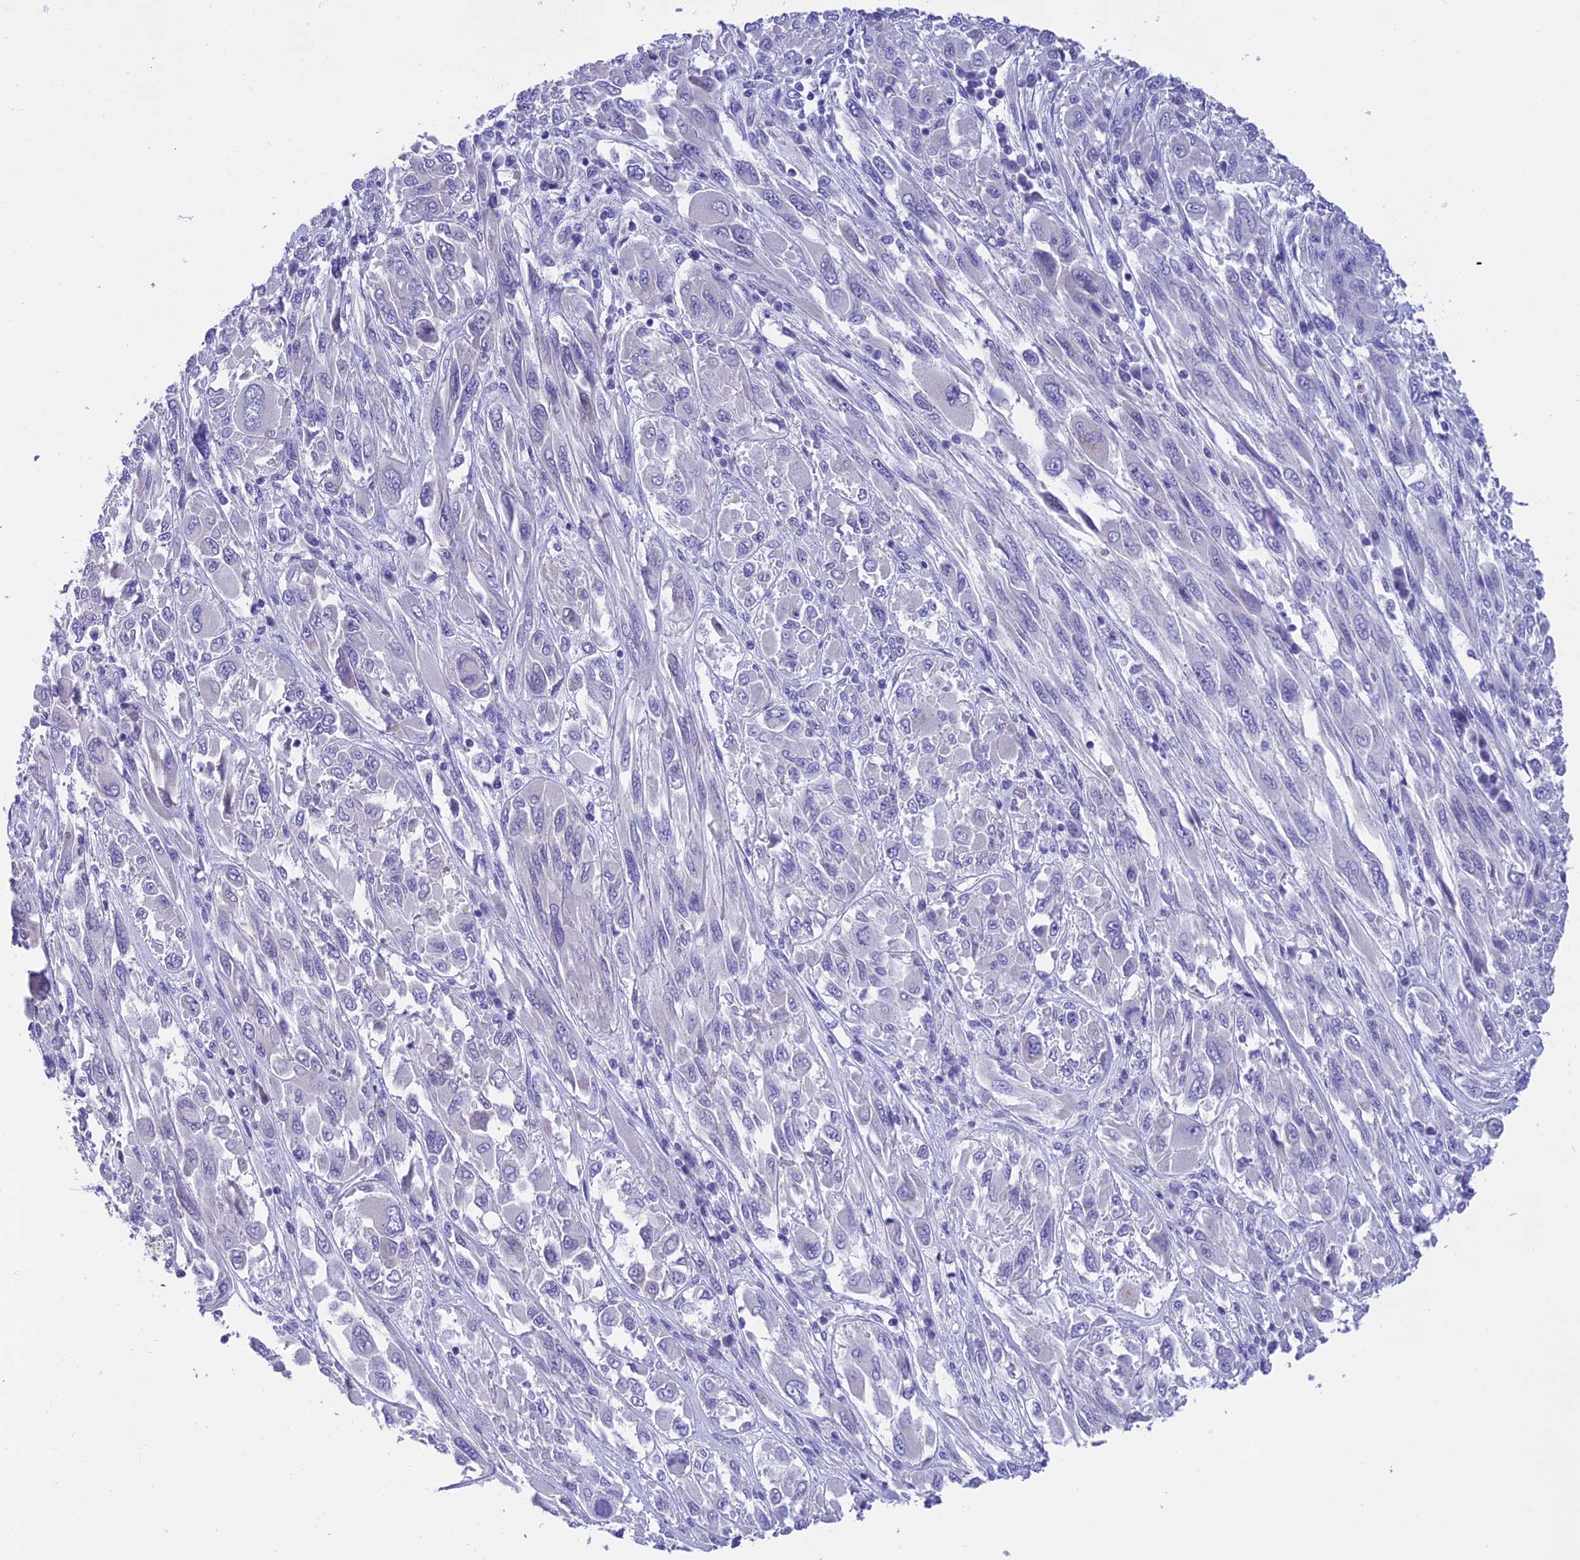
{"staining": {"intensity": "negative", "quantity": "none", "location": "none"}, "tissue": "melanoma", "cell_type": "Tumor cells", "image_type": "cancer", "snomed": [{"axis": "morphology", "description": "Malignant melanoma, NOS"}, {"axis": "topography", "description": "Skin"}], "caption": "Tumor cells show no significant protein staining in malignant melanoma. (DAB IHC with hematoxylin counter stain).", "gene": "C17orf67", "patient": {"sex": "female", "age": 91}}